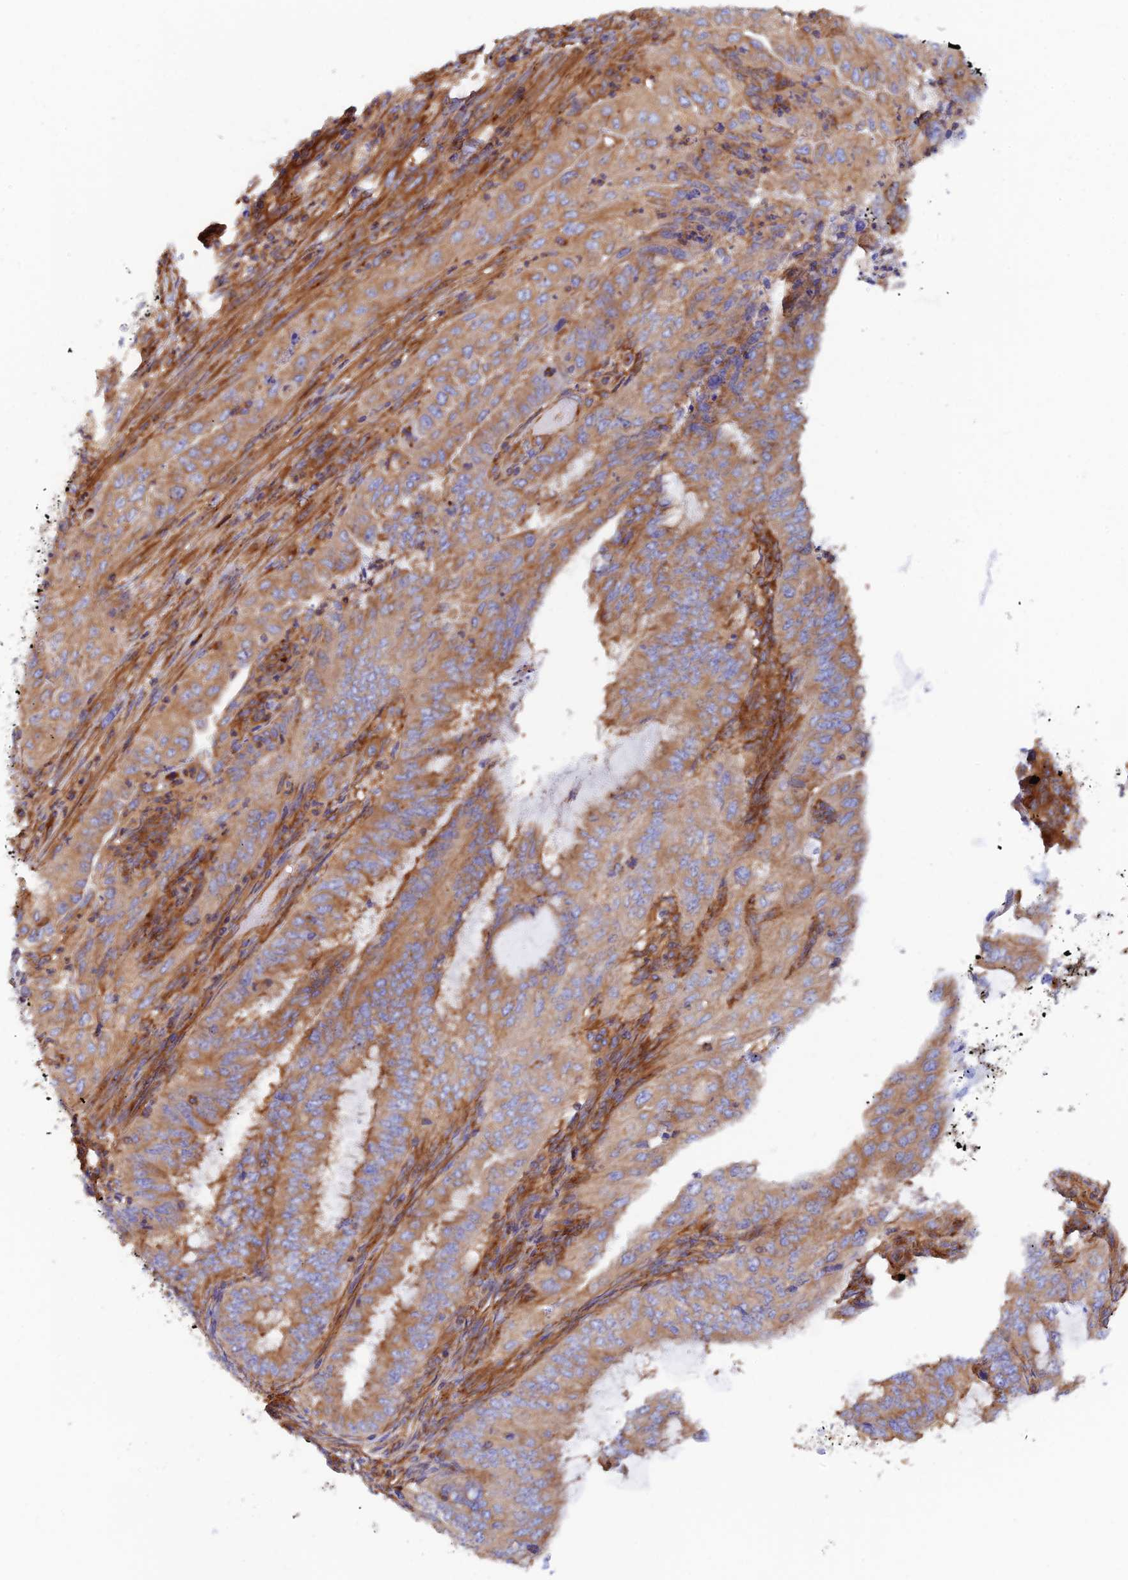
{"staining": {"intensity": "moderate", "quantity": ">75%", "location": "cytoplasmic/membranous"}, "tissue": "endometrial cancer", "cell_type": "Tumor cells", "image_type": "cancer", "snomed": [{"axis": "morphology", "description": "Adenocarcinoma, NOS"}, {"axis": "topography", "description": "Endometrium"}], "caption": "Immunohistochemical staining of endometrial cancer (adenocarcinoma) shows medium levels of moderate cytoplasmic/membranous staining in about >75% of tumor cells. (IHC, brightfield microscopy, high magnification).", "gene": "DCTN2", "patient": {"sex": "female", "age": 51}}